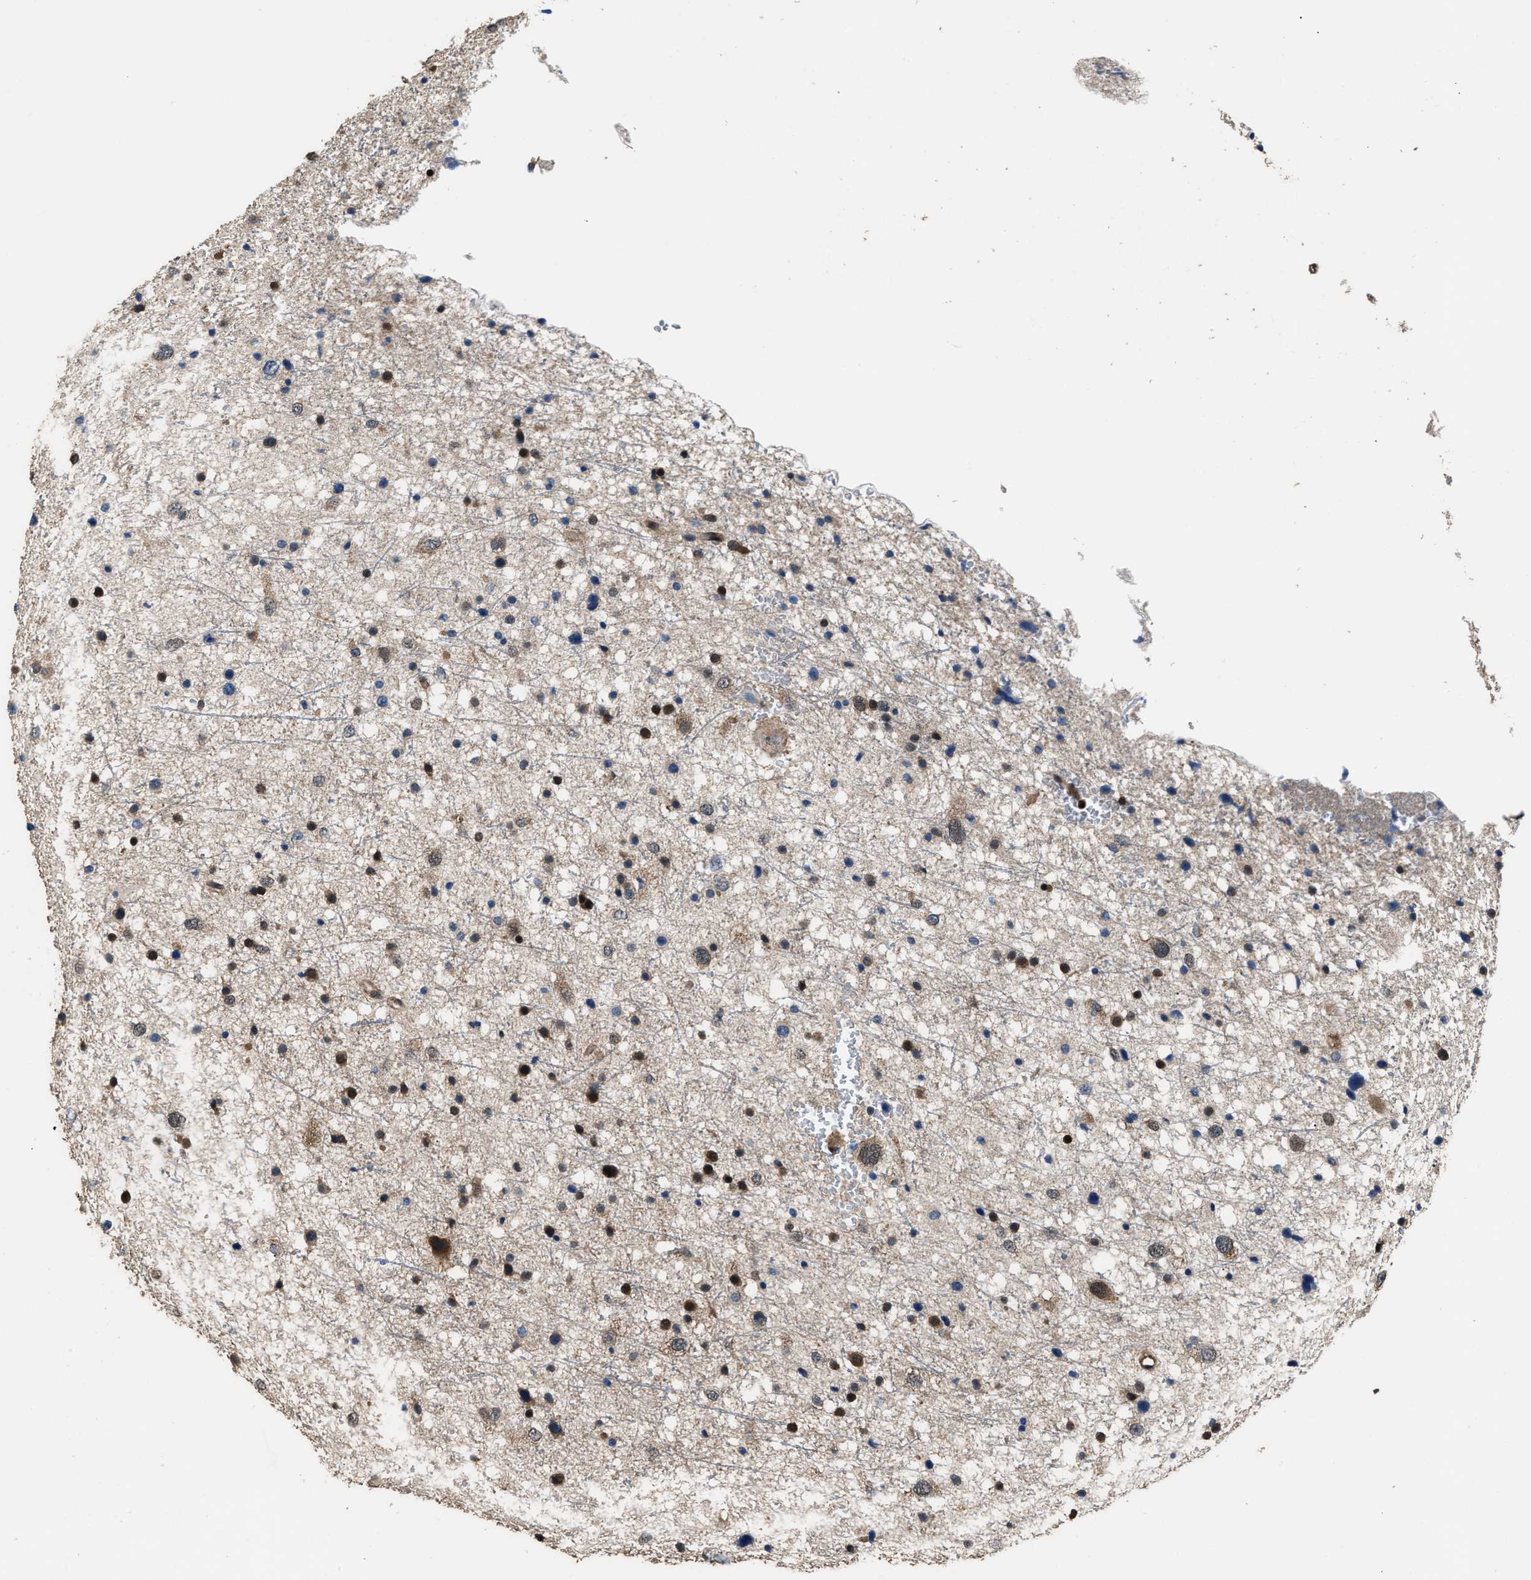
{"staining": {"intensity": "moderate", "quantity": "25%-75%", "location": "cytoplasmic/membranous,nuclear"}, "tissue": "glioma", "cell_type": "Tumor cells", "image_type": "cancer", "snomed": [{"axis": "morphology", "description": "Glioma, malignant, Low grade"}, {"axis": "topography", "description": "Brain"}], "caption": "Immunohistochemical staining of low-grade glioma (malignant) reveals moderate cytoplasmic/membranous and nuclear protein positivity in about 25%-75% of tumor cells. The protein is shown in brown color, while the nuclei are stained blue.", "gene": "DFFA", "patient": {"sex": "female", "age": 37}}